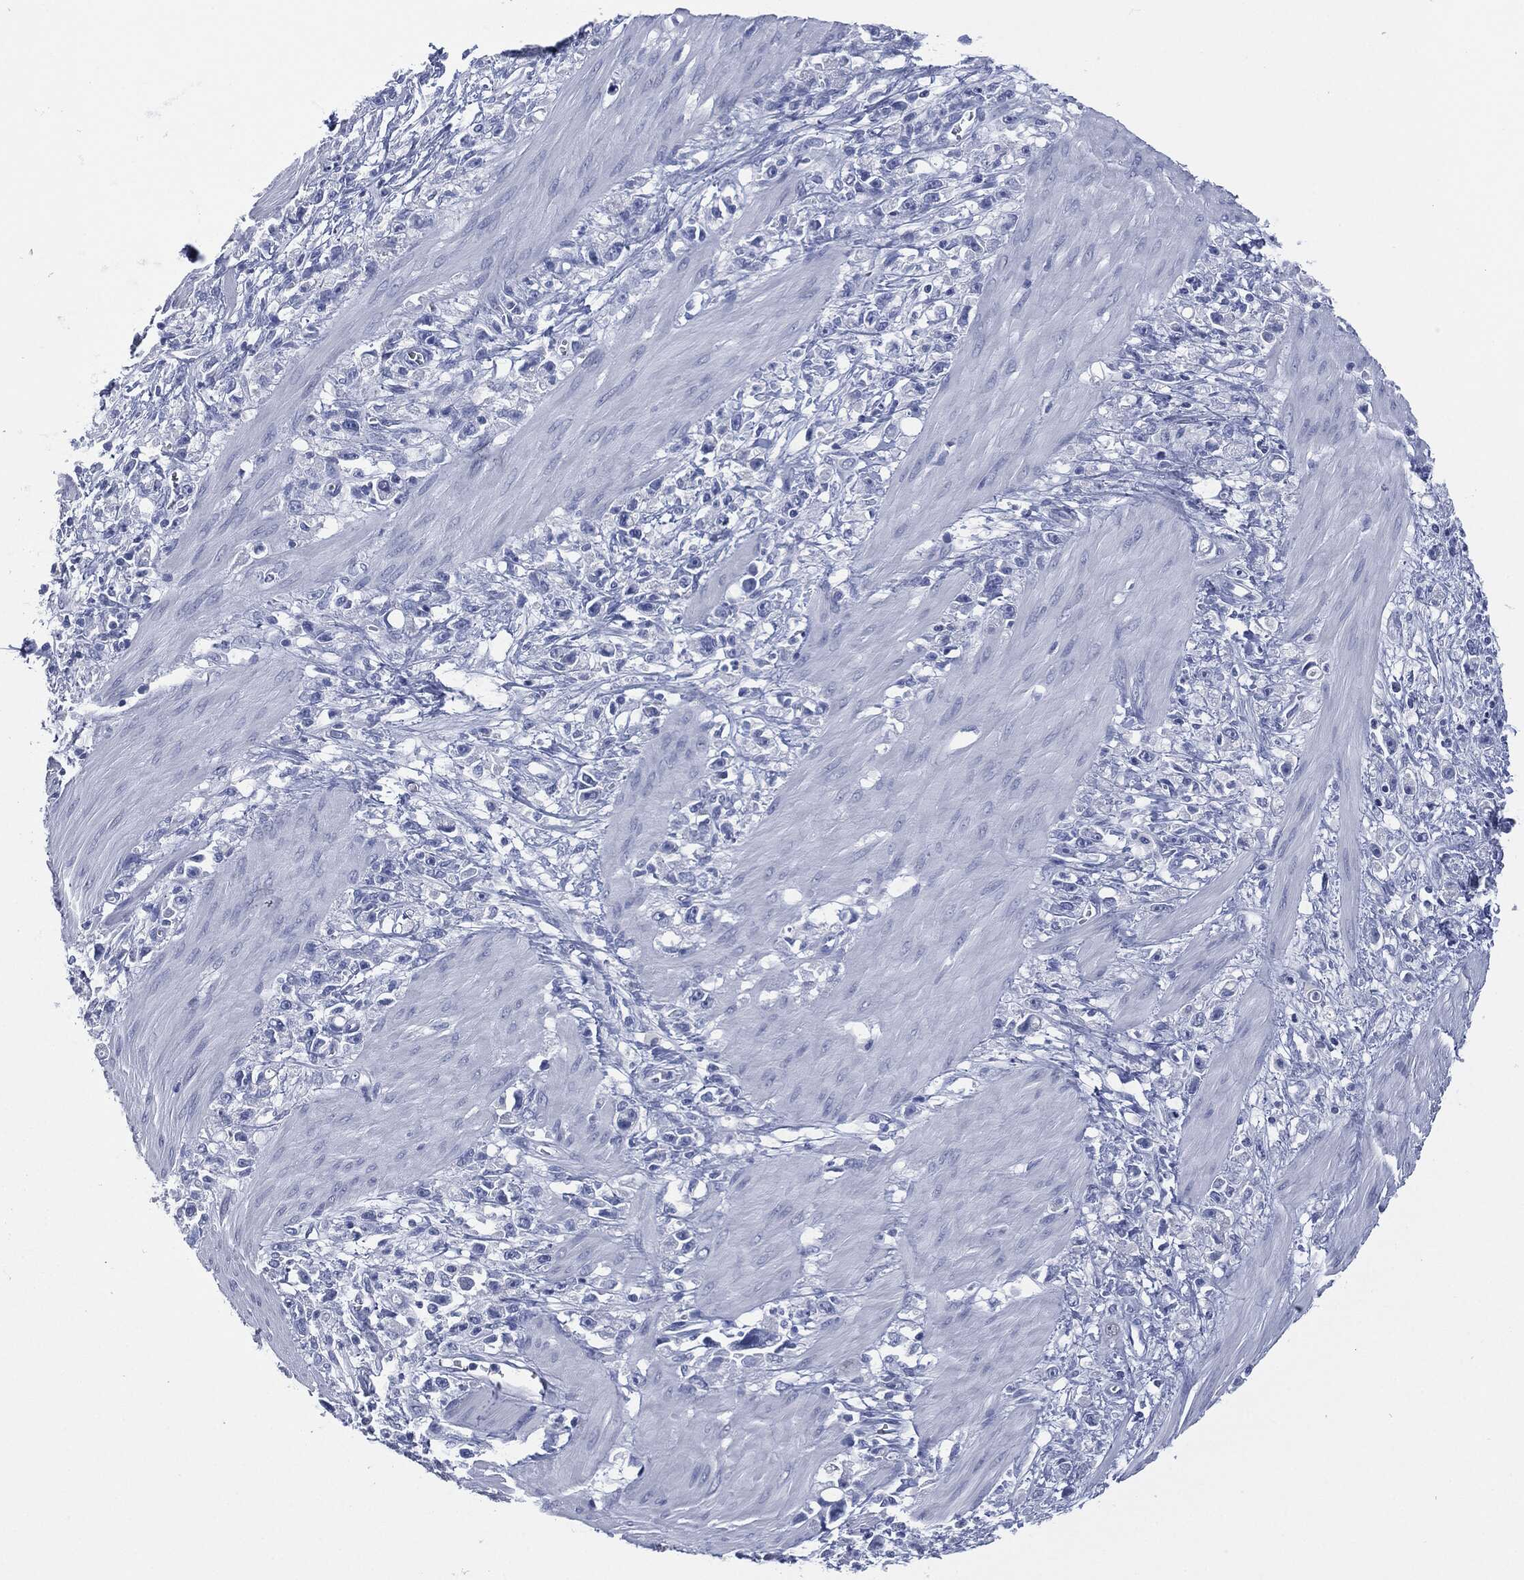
{"staining": {"intensity": "negative", "quantity": "none", "location": "none"}, "tissue": "stomach cancer", "cell_type": "Tumor cells", "image_type": "cancer", "snomed": [{"axis": "morphology", "description": "Adenocarcinoma, NOS"}, {"axis": "topography", "description": "Stomach"}], "caption": "DAB immunohistochemical staining of human adenocarcinoma (stomach) shows no significant staining in tumor cells. (DAB (3,3'-diaminobenzidine) immunohistochemistry visualized using brightfield microscopy, high magnification).", "gene": "MUC16", "patient": {"sex": "female", "age": 59}}